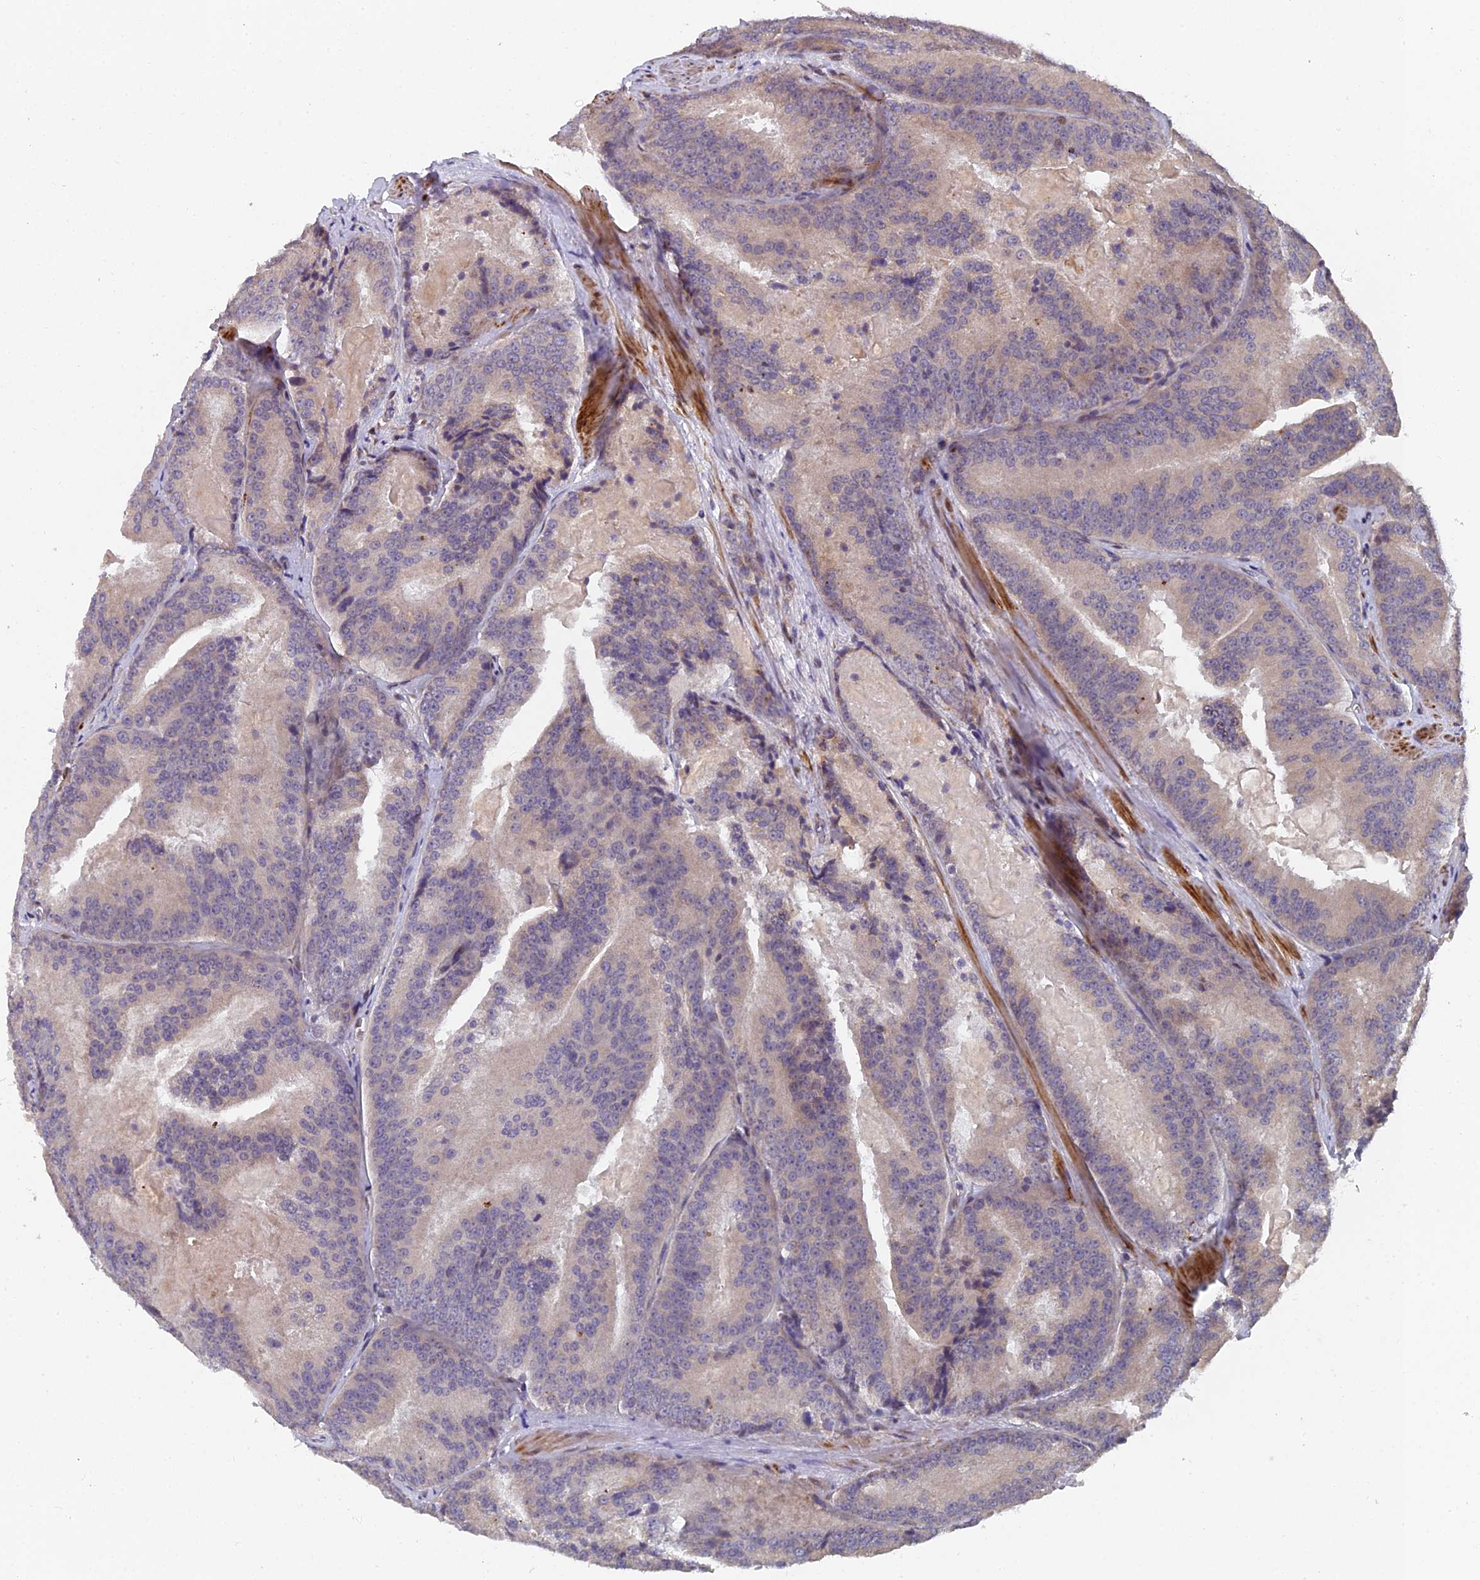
{"staining": {"intensity": "negative", "quantity": "none", "location": "none"}, "tissue": "prostate cancer", "cell_type": "Tumor cells", "image_type": "cancer", "snomed": [{"axis": "morphology", "description": "Adenocarcinoma, High grade"}, {"axis": "topography", "description": "Prostate"}], "caption": "This is an immunohistochemistry (IHC) image of human high-grade adenocarcinoma (prostate). There is no expression in tumor cells.", "gene": "RAB28", "patient": {"sex": "male", "age": 61}}